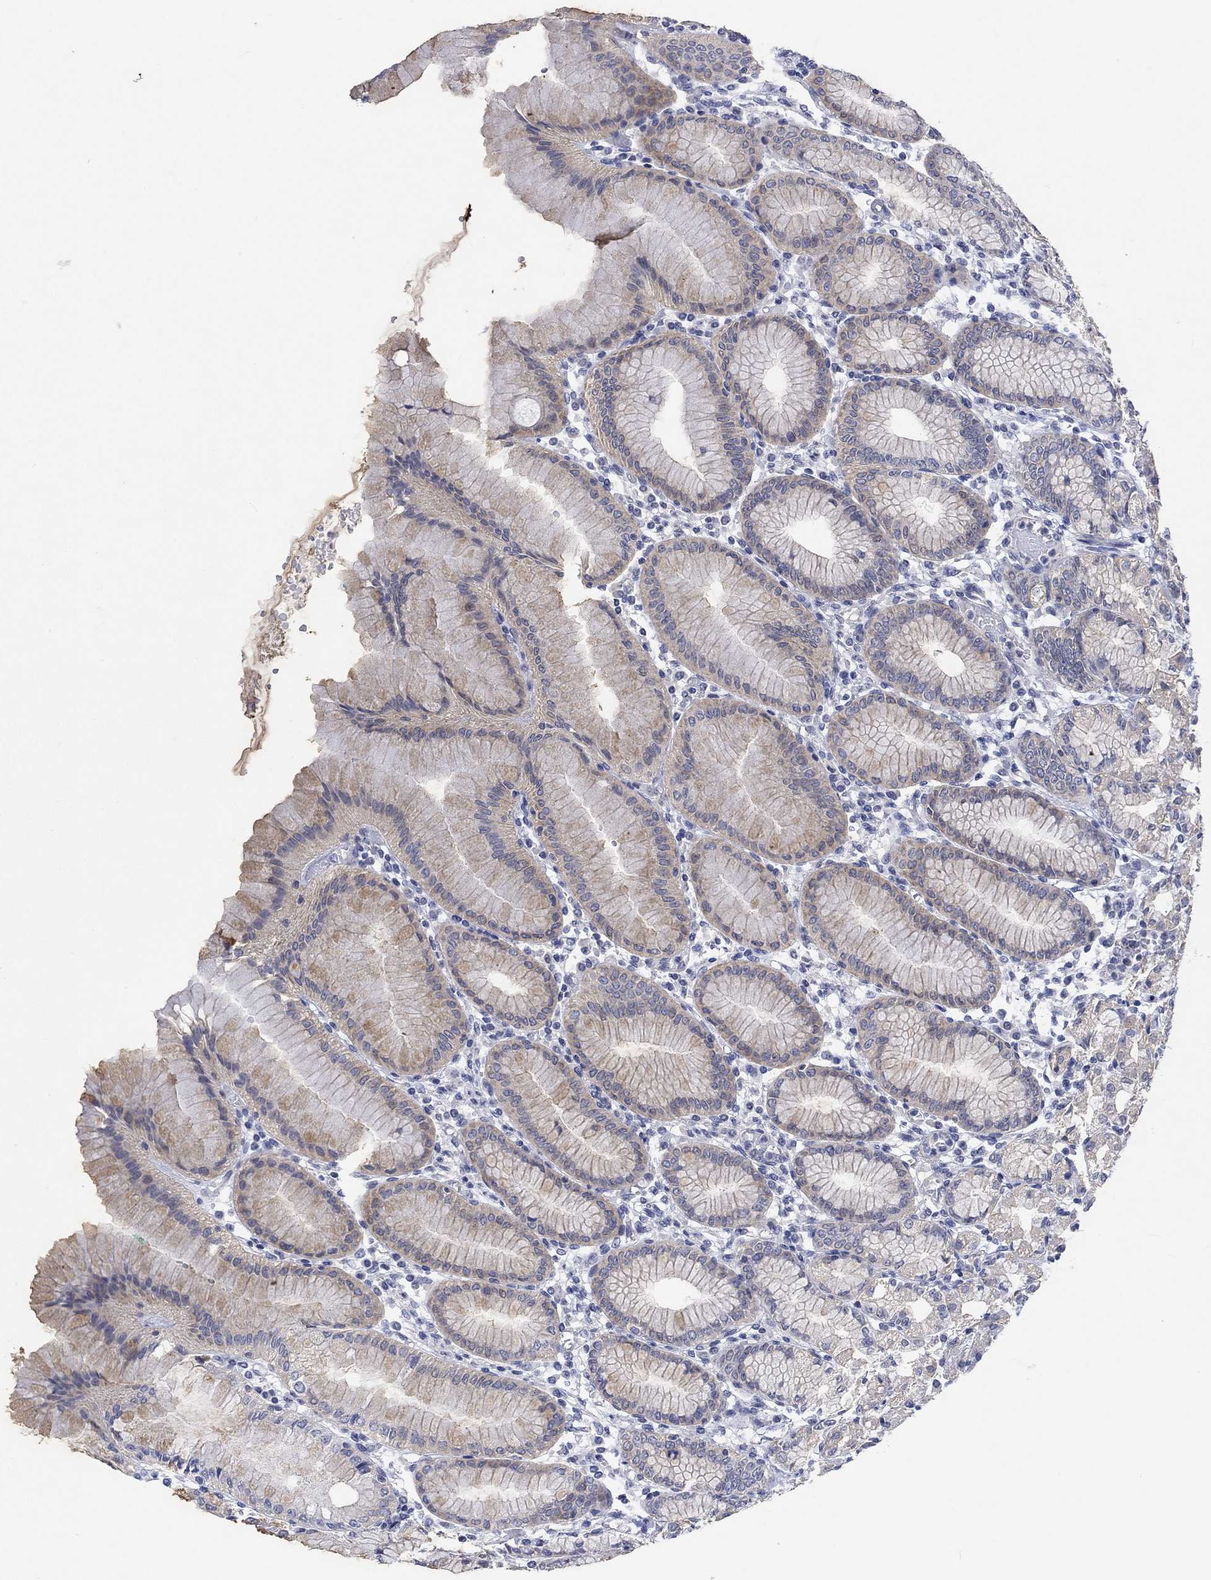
{"staining": {"intensity": "weak", "quantity": "<25%", "location": "cytoplasmic/membranous"}, "tissue": "stomach", "cell_type": "Glandular cells", "image_type": "normal", "snomed": [{"axis": "morphology", "description": "Normal tissue, NOS"}, {"axis": "topography", "description": "Skeletal muscle"}, {"axis": "topography", "description": "Stomach"}], "caption": "Unremarkable stomach was stained to show a protein in brown. There is no significant expression in glandular cells. (Brightfield microscopy of DAB IHC at high magnification).", "gene": "AGRP", "patient": {"sex": "female", "age": 57}}